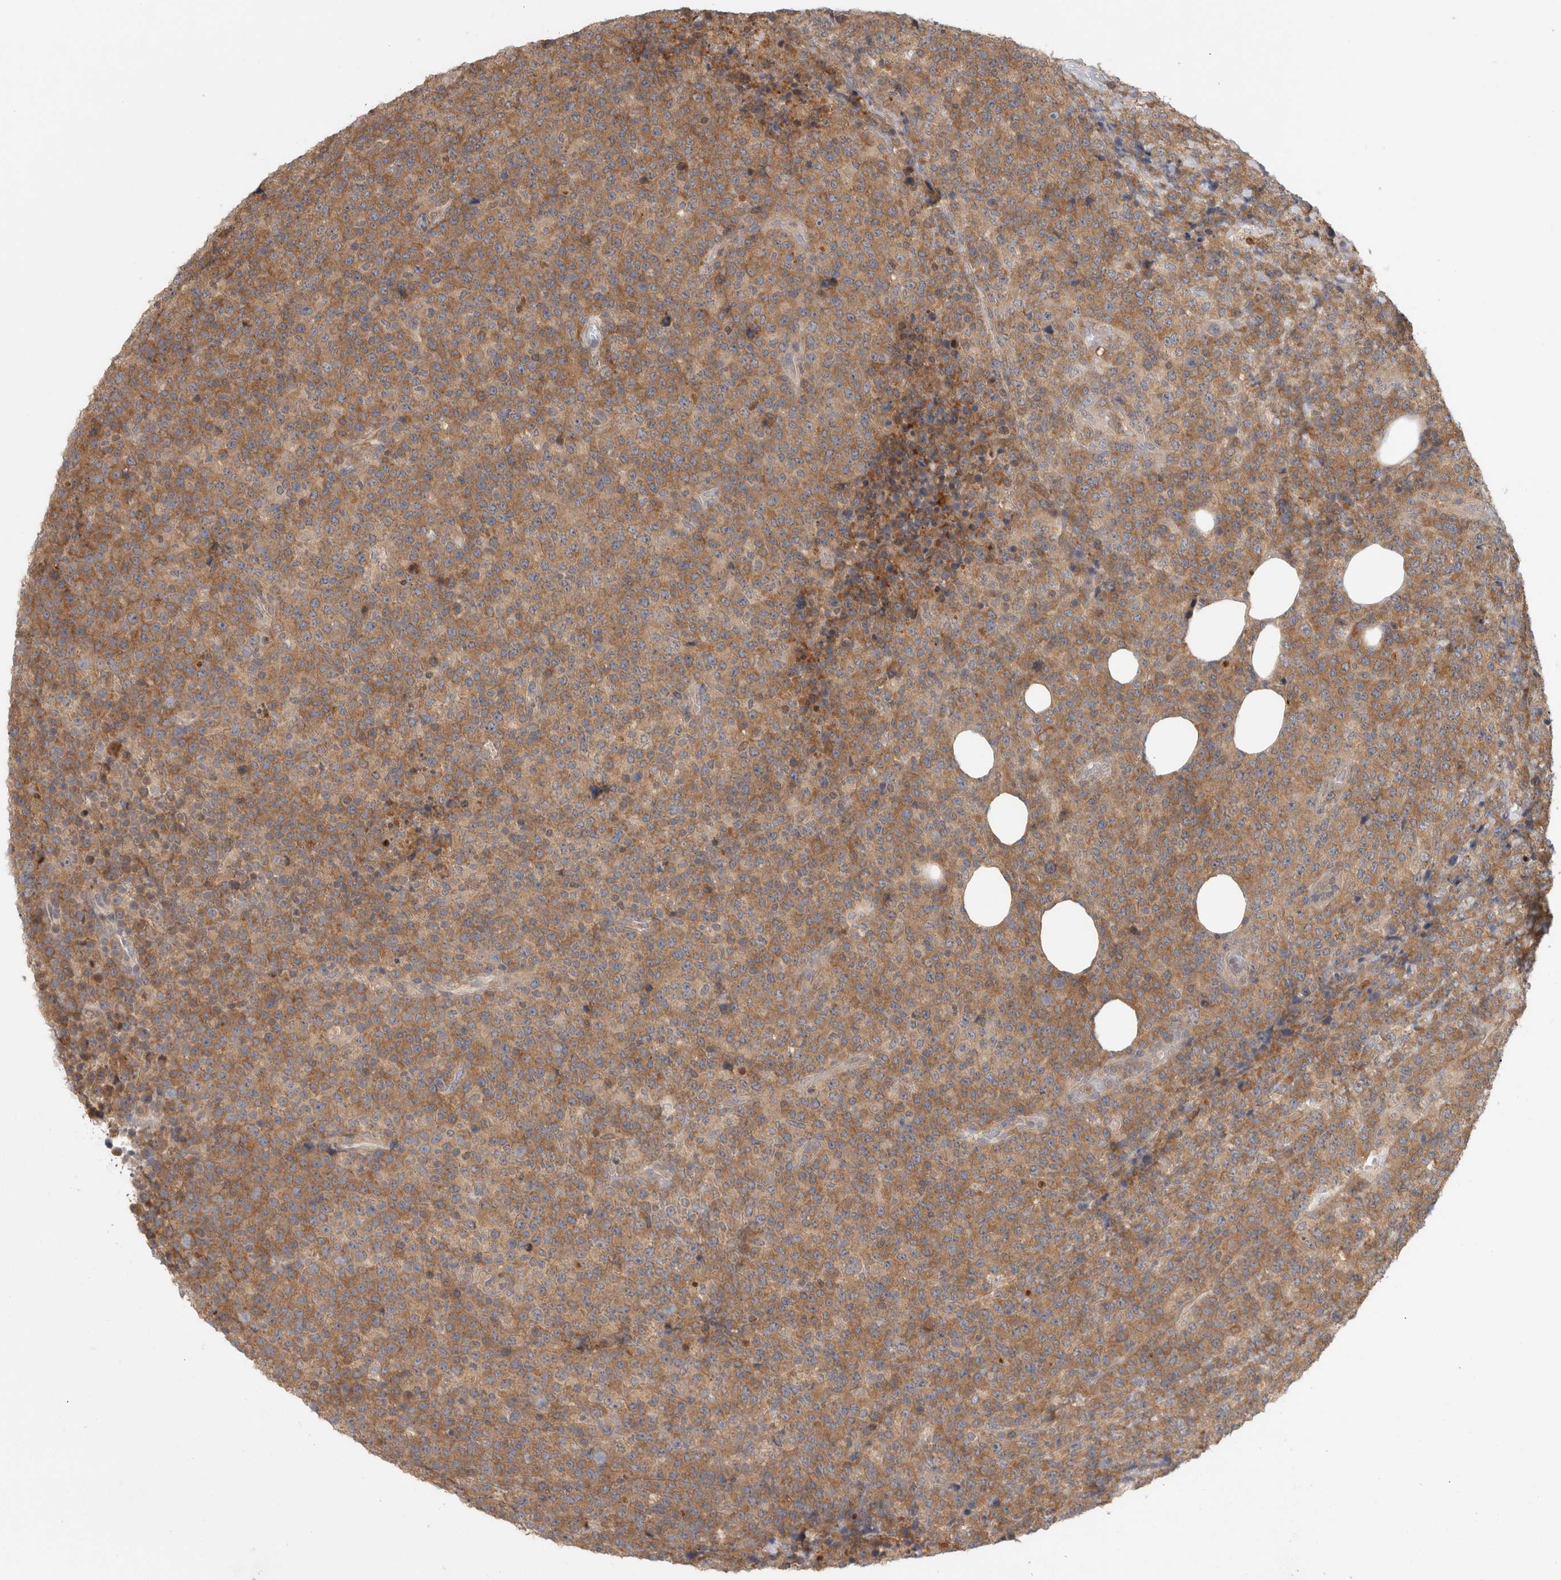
{"staining": {"intensity": "moderate", "quantity": ">75%", "location": "cytoplasmic/membranous"}, "tissue": "lymphoma", "cell_type": "Tumor cells", "image_type": "cancer", "snomed": [{"axis": "morphology", "description": "Malignant lymphoma, non-Hodgkin's type, High grade"}, {"axis": "topography", "description": "Lymph node"}], "caption": "Lymphoma stained for a protein (brown) demonstrates moderate cytoplasmic/membranous positive expression in about >75% of tumor cells.", "gene": "PIGP", "patient": {"sex": "male", "age": 13}}